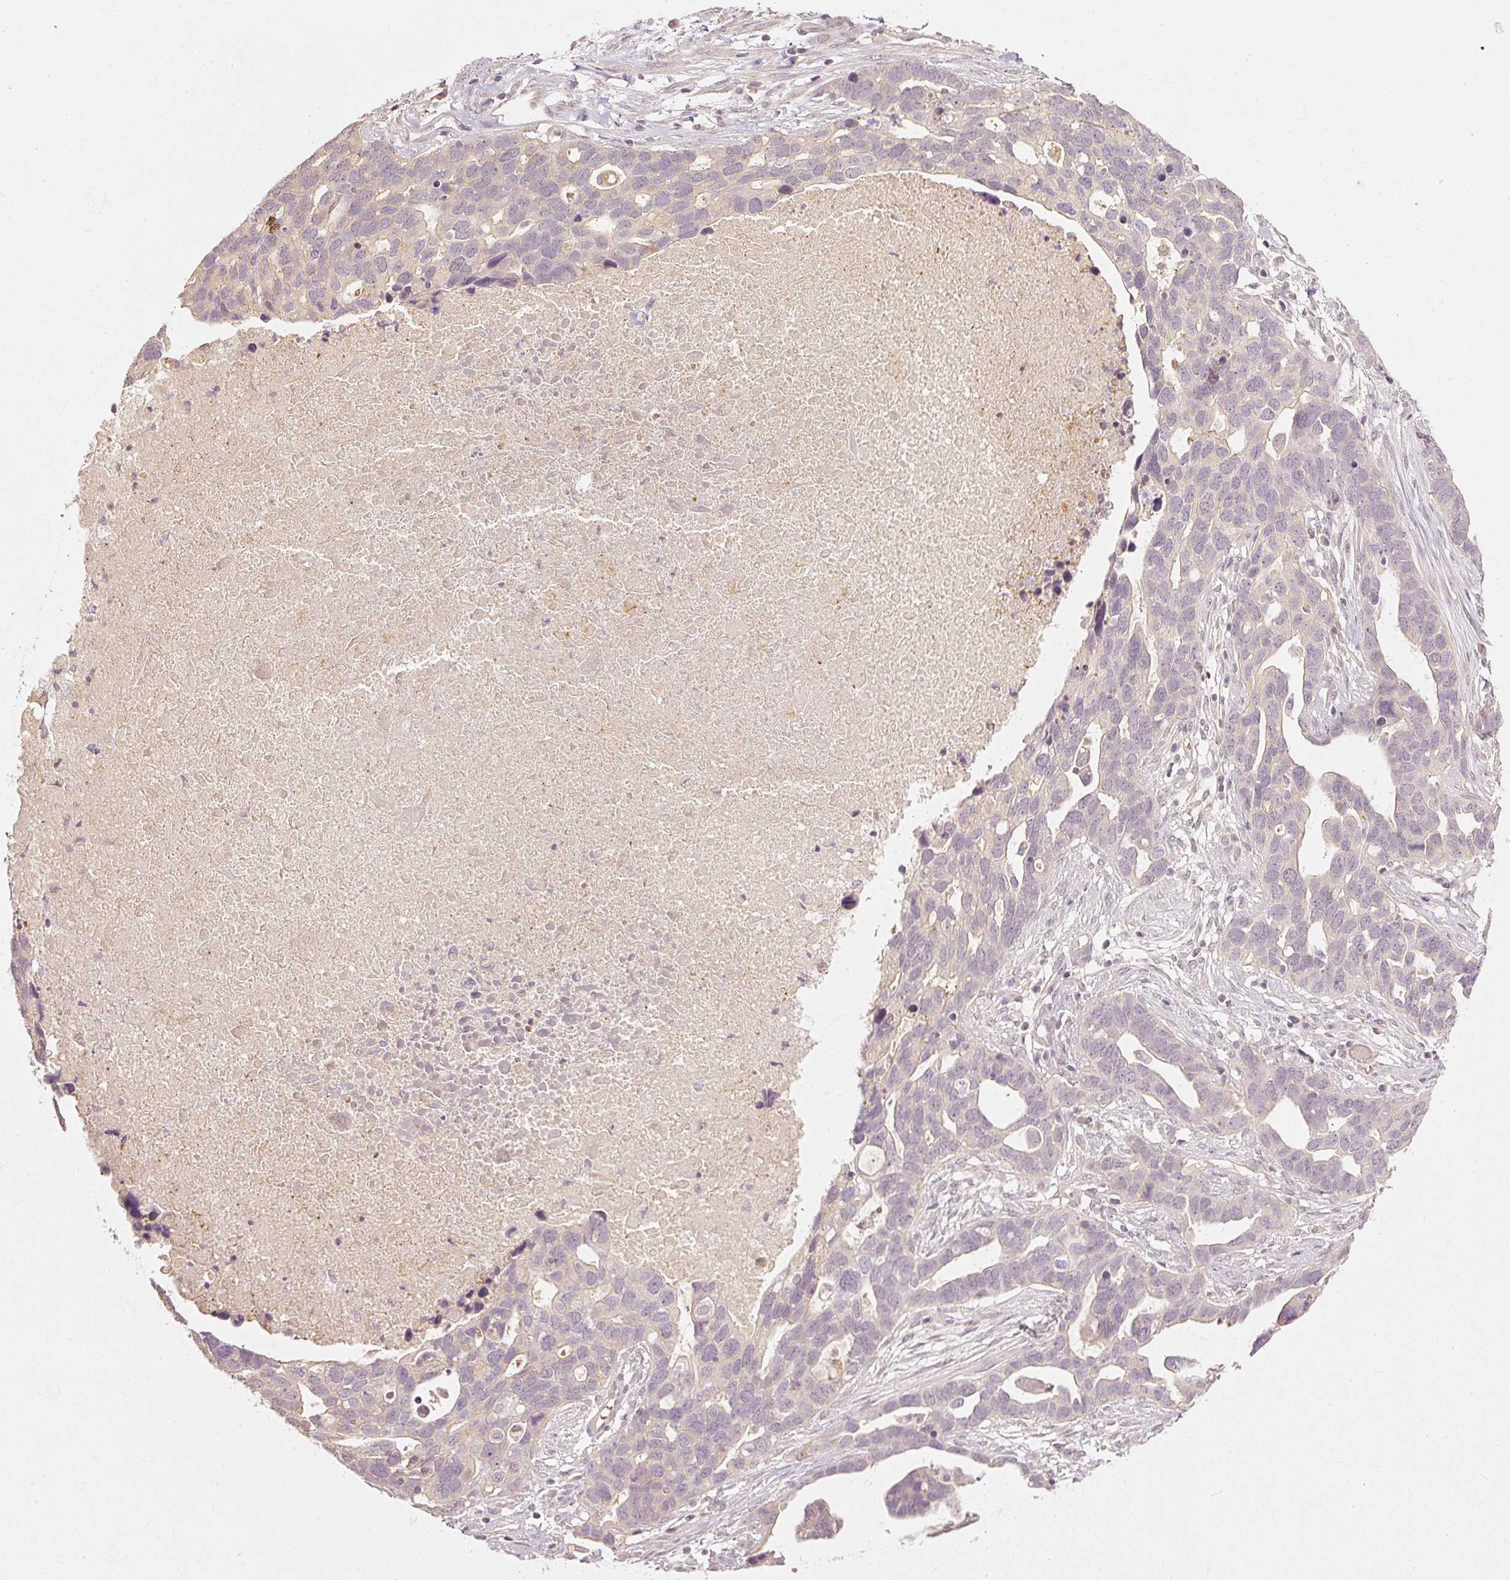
{"staining": {"intensity": "weak", "quantity": "<25%", "location": "cytoplasmic/membranous"}, "tissue": "ovarian cancer", "cell_type": "Tumor cells", "image_type": "cancer", "snomed": [{"axis": "morphology", "description": "Cystadenocarcinoma, serous, NOS"}, {"axis": "topography", "description": "Ovary"}], "caption": "Immunohistochemistry image of neoplastic tissue: ovarian cancer (serous cystadenocarcinoma) stained with DAB shows no significant protein staining in tumor cells.", "gene": "GZMA", "patient": {"sex": "female", "age": 54}}